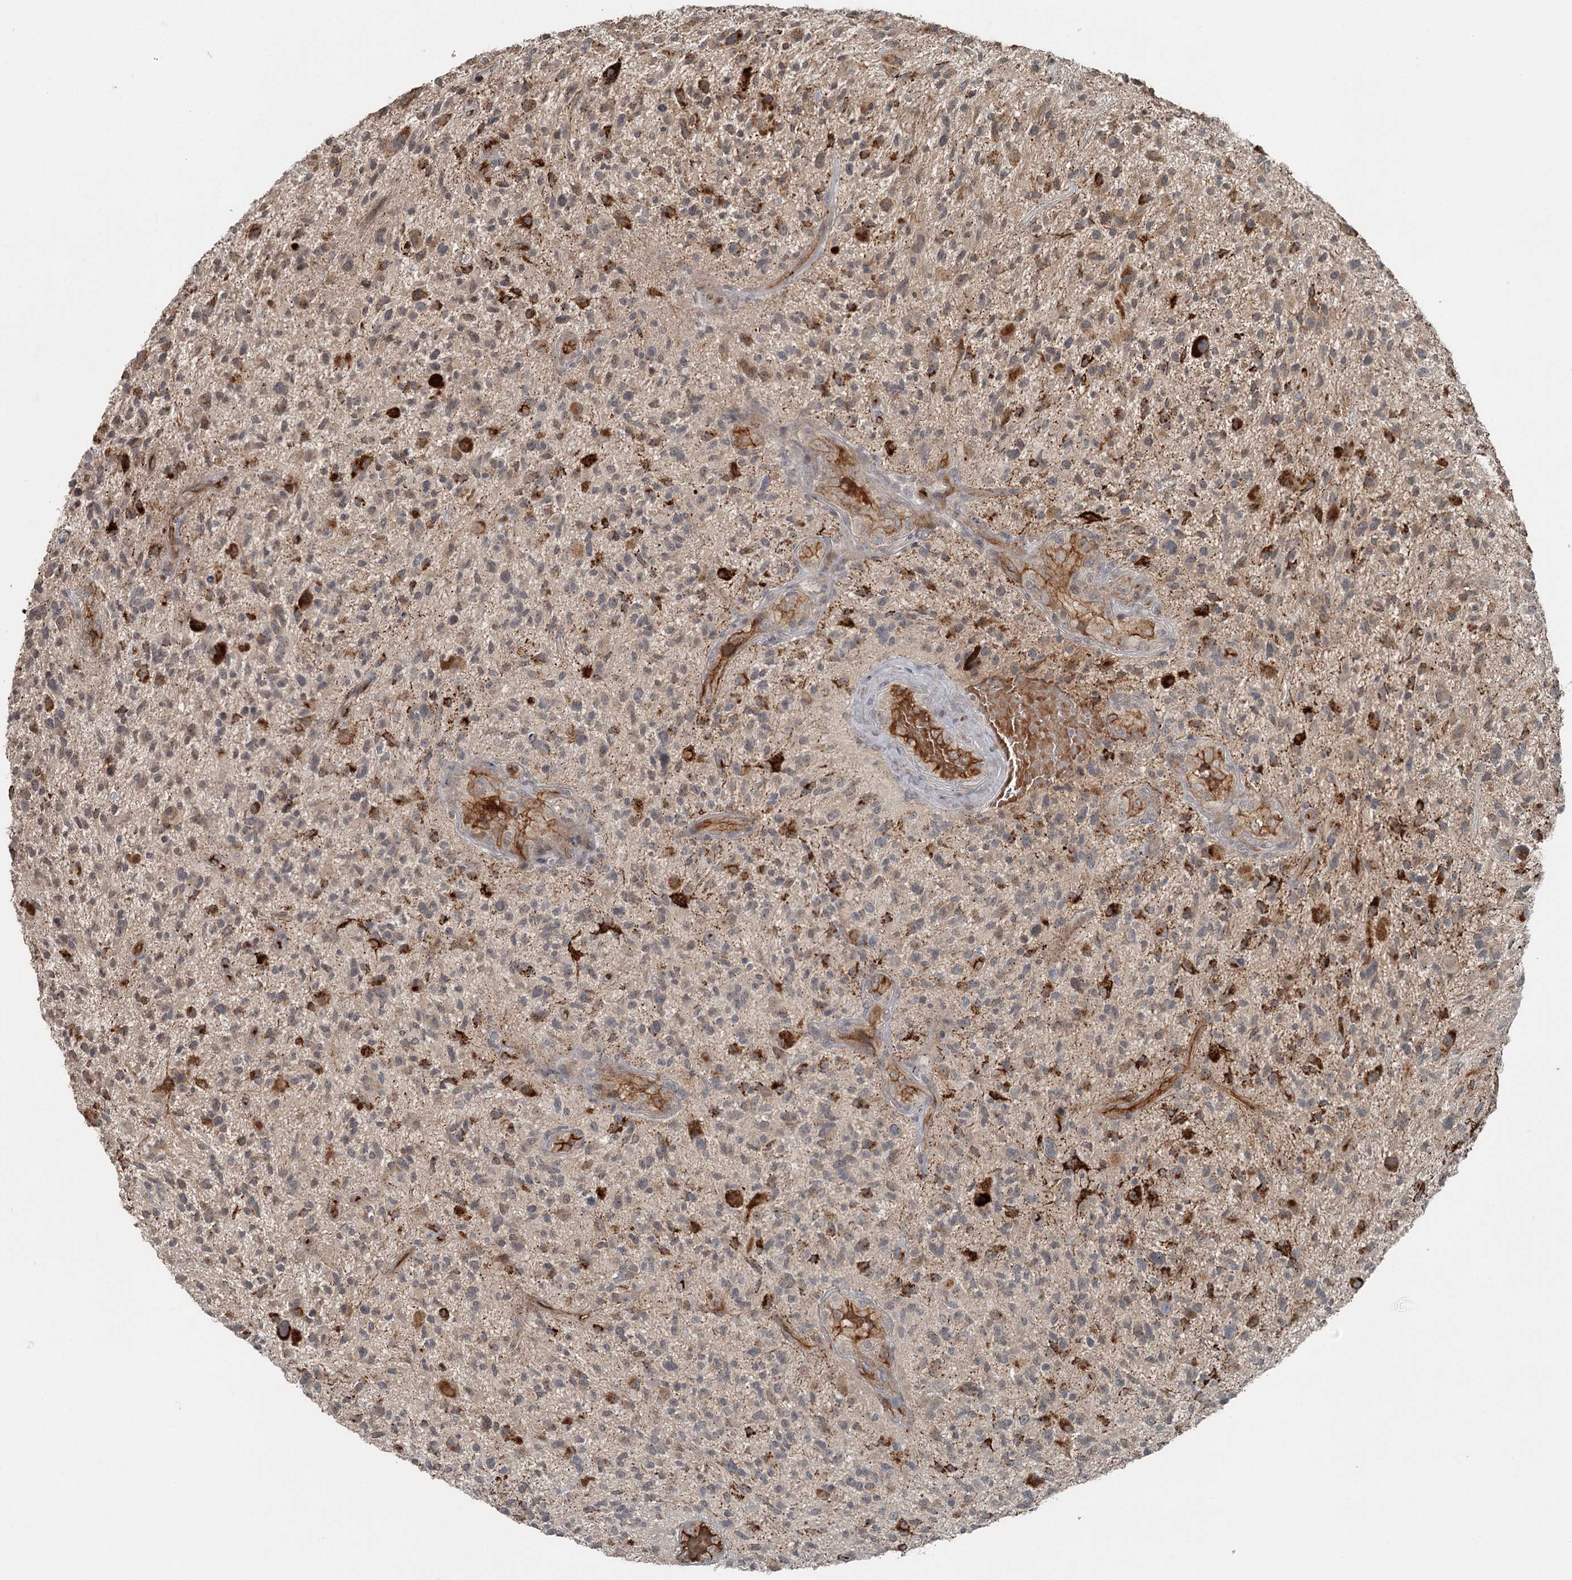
{"staining": {"intensity": "moderate", "quantity": "25%-75%", "location": "cytoplasmic/membranous"}, "tissue": "glioma", "cell_type": "Tumor cells", "image_type": "cancer", "snomed": [{"axis": "morphology", "description": "Glioma, malignant, High grade"}, {"axis": "topography", "description": "Brain"}], "caption": "Immunohistochemical staining of human glioma shows medium levels of moderate cytoplasmic/membranous positivity in about 25%-75% of tumor cells. (Brightfield microscopy of DAB IHC at high magnification).", "gene": "SLC39A8", "patient": {"sex": "male", "age": 47}}